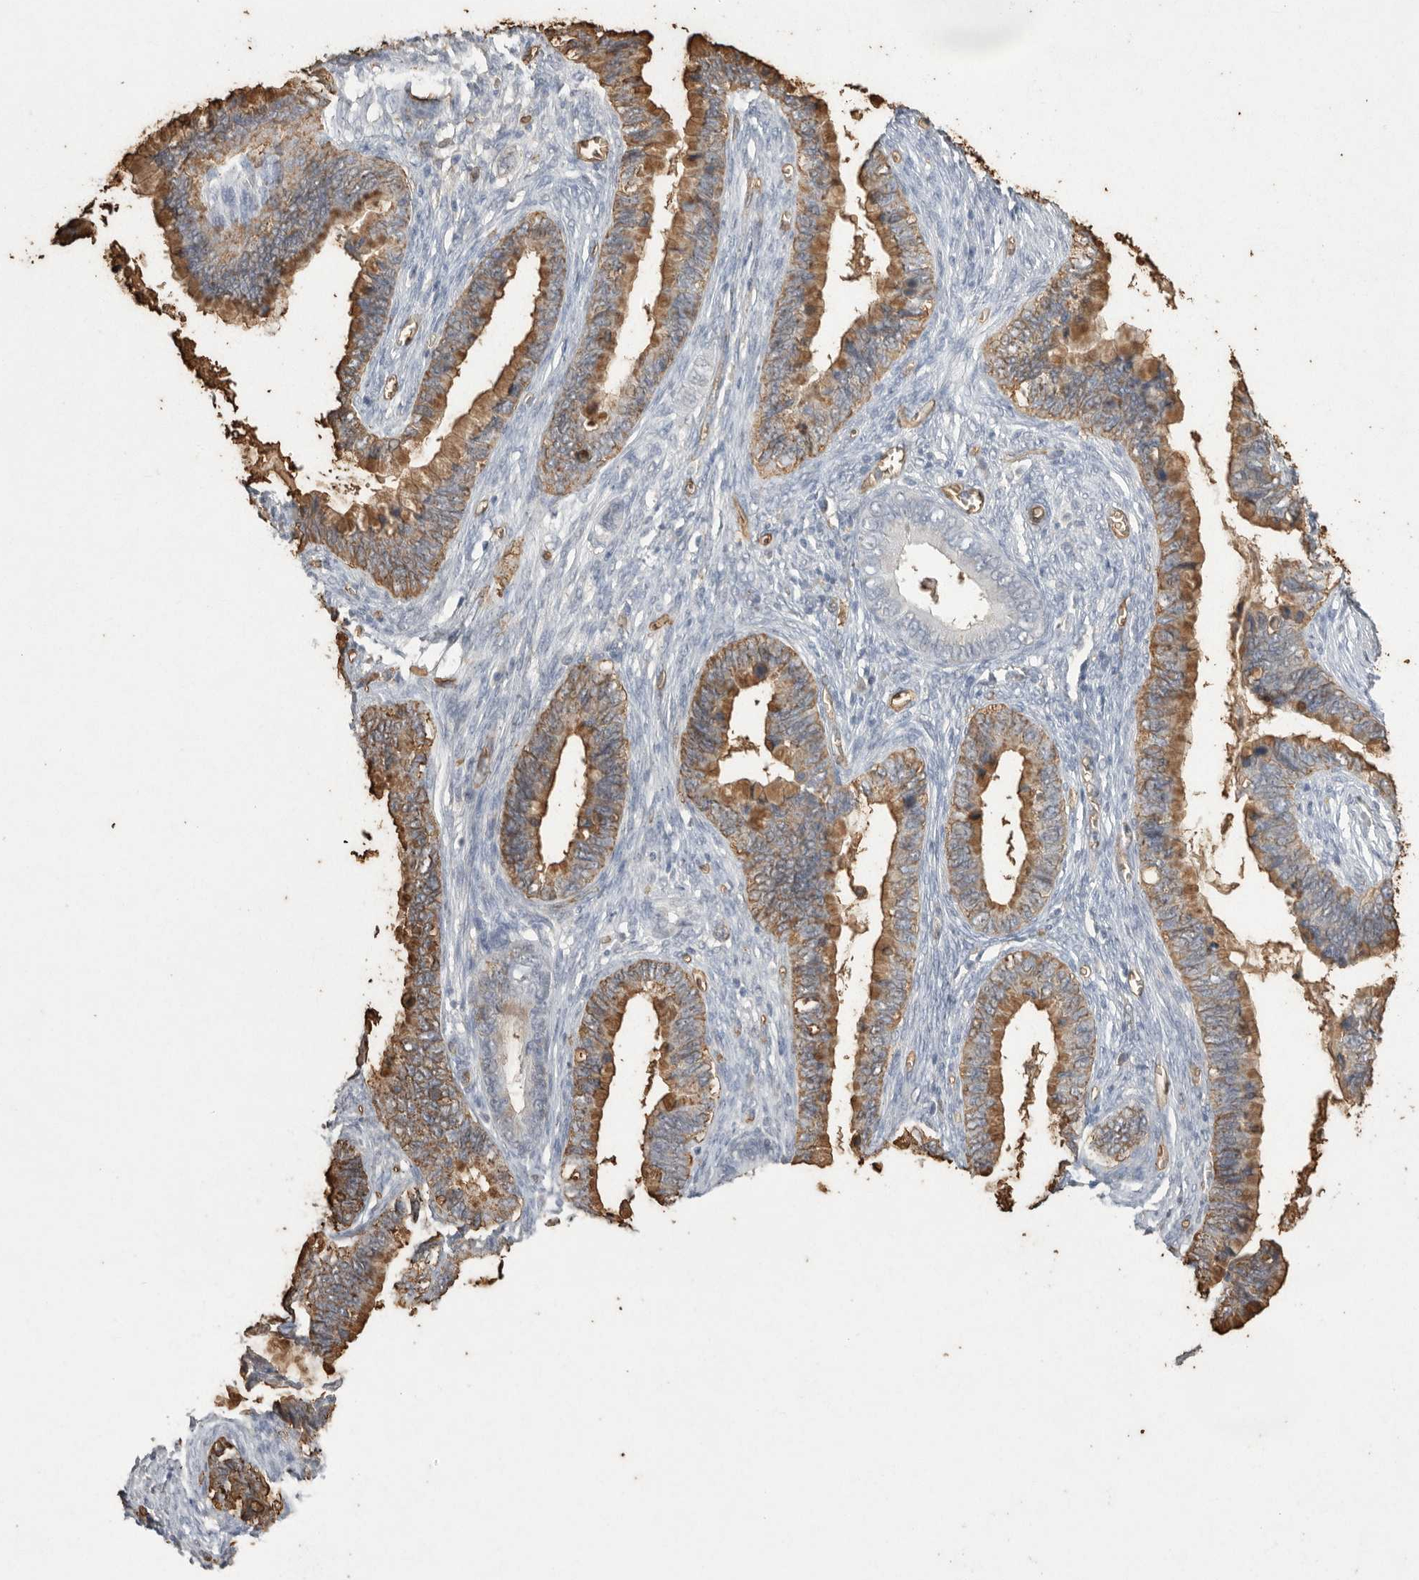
{"staining": {"intensity": "moderate", "quantity": ">75%", "location": "cytoplasmic/membranous"}, "tissue": "cervical cancer", "cell_type": "Tumor cells", "image_type": "cancer", "snomed": [{"axis": "morphology", "description": "Adenocarcinoma, NOS"}, {"axis": "topography", "description": "Cervix"}], "caption": "Cervical cancer was stained to show a protein in brown. There is medium levels of moderate cytoplasmic/membranous expression in about >75% of tumor cells.", "gene": "IL27", "patient": {"sex": "female", "age": 44}}